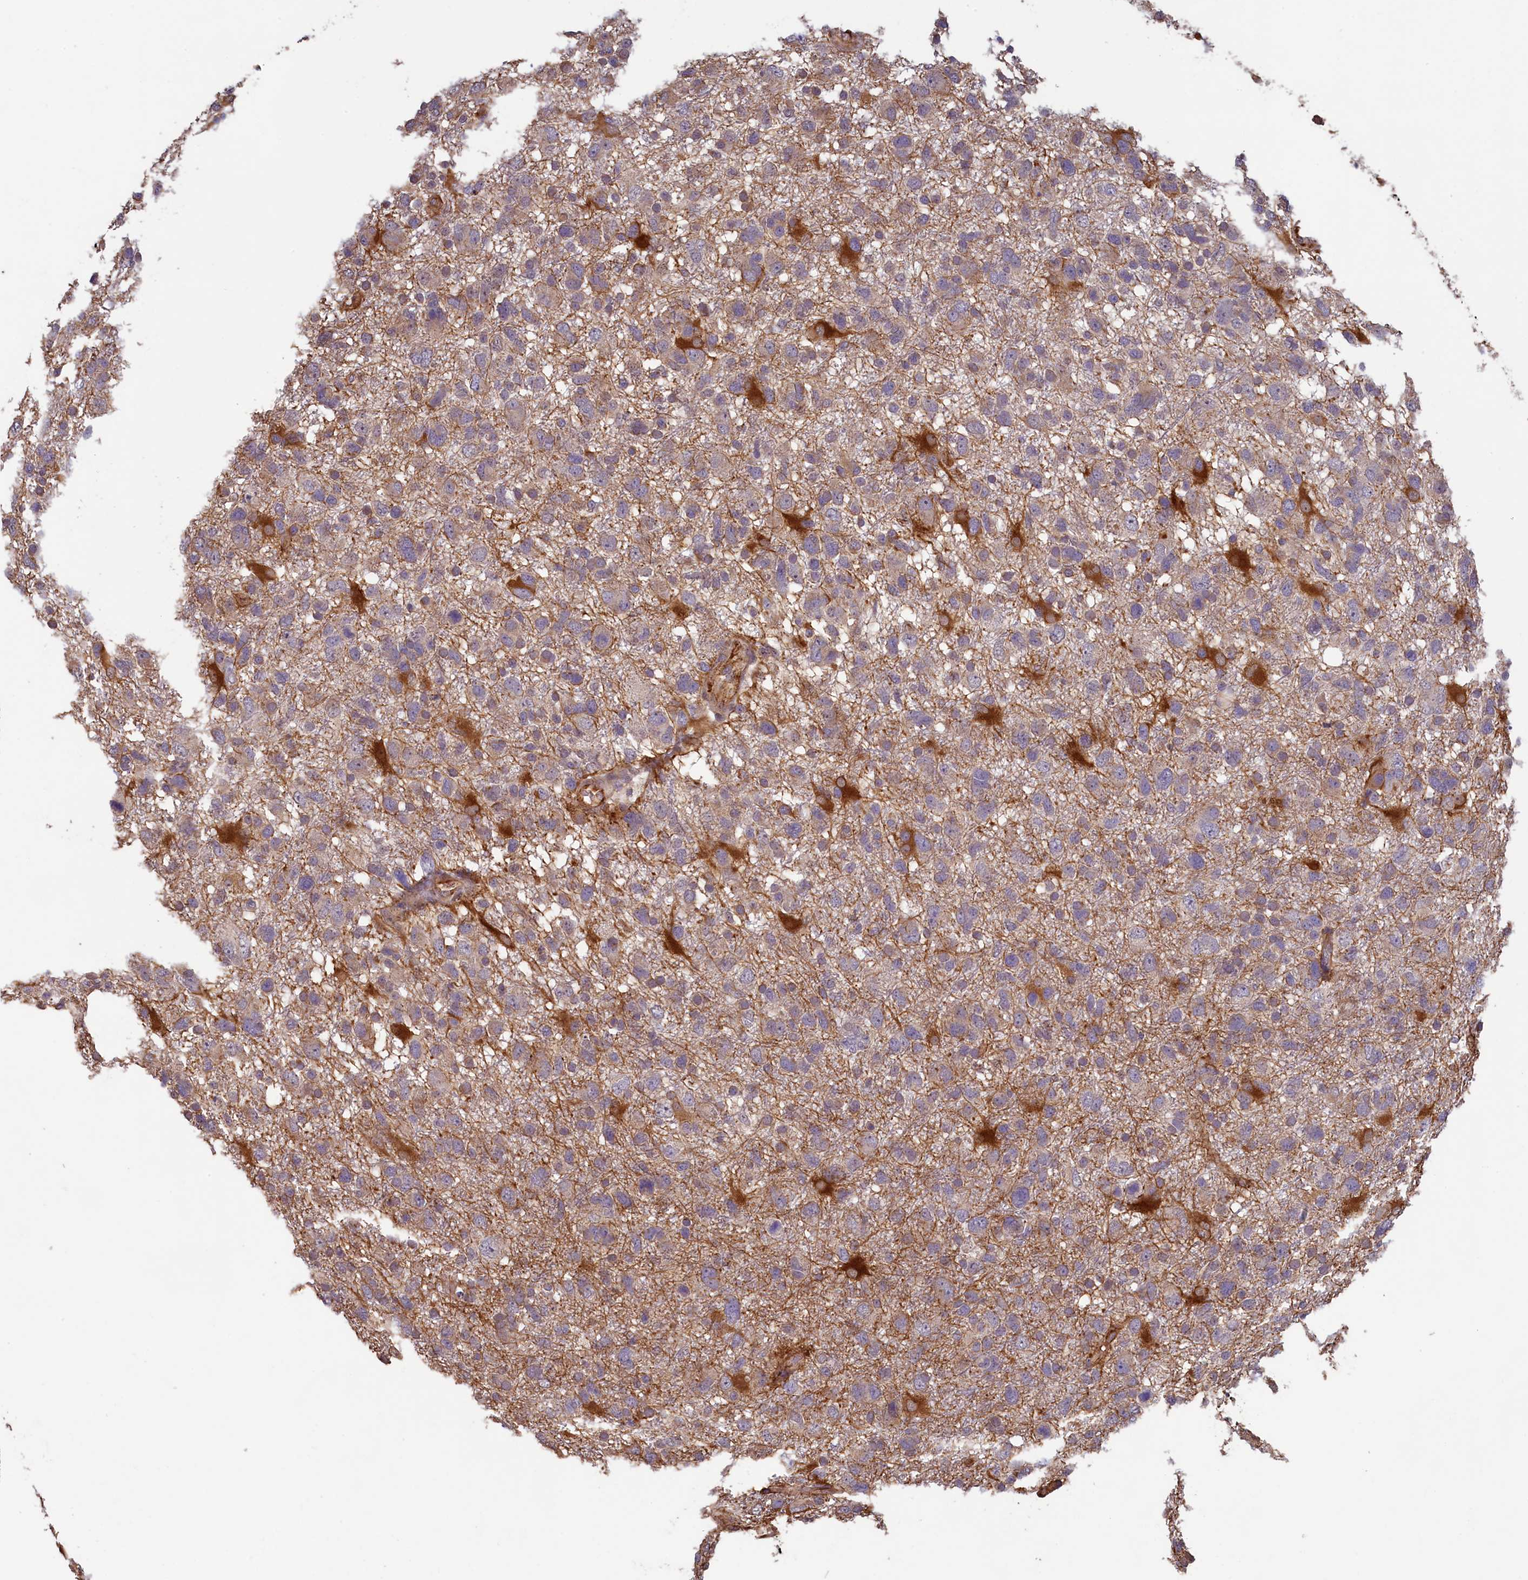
{"staining": {"intensity": "weak", "quantity": "25%-75%", "location": "cytoplasmic/membranous"}, "tissue": "glioma", "cell_type": "Tumor cells", "image_type": "cancer", "snomed": [{"axis": "morphology", "description": "Glioma, malignant, High grade"}, {"axis": "topography", "description": "Brain"}], "caption": "This image demonstrates immunohistochemistry staining of high-grade glioma (malignant), with low weak cytoplasmic/membranous expression in approximately 25%-75% of tumor cells.", "gene": "ACSBG1", "patient": {"sex": "male", "age": 61}}